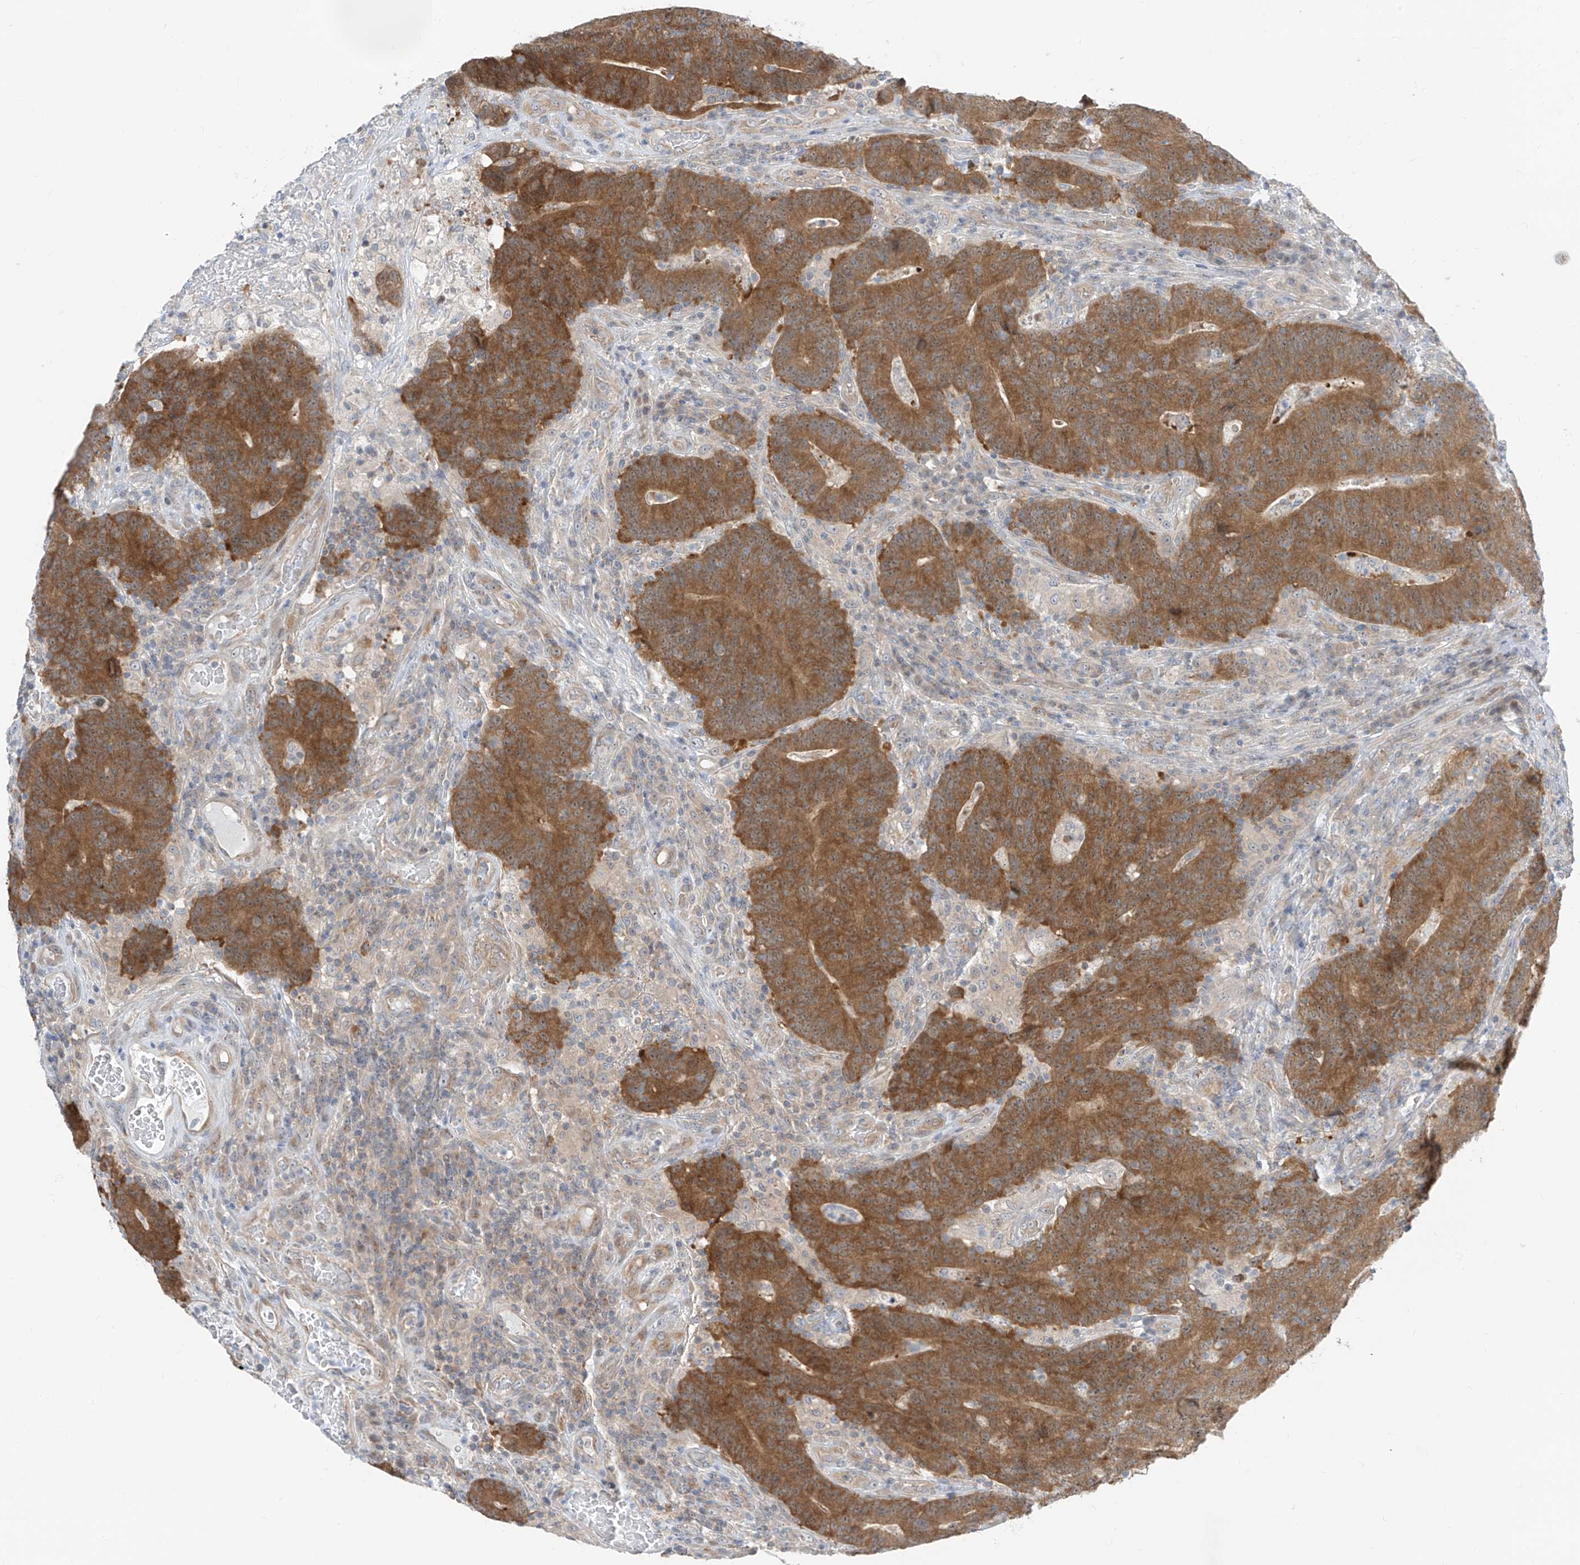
{"staining": {"intensity": "strong", "quantity": ">75%", "location": "cytoplasmic/membranous"}, "tissue": "colorectal cancer", "cell_type": "Tumor cells", "image_type": "cancer", "snomed": [{"axis": "morphology", "description": "Normal tissue, NOS"}, {"axis": "morphology", "description": "Adenocarcinoma, NOS"}, {"axis": "topography", "description": "Colon"}], "caption": "IHC image of colorectal adenocarcinoma stained for a protein (brown), which demonstrates high levels of strong cytoplasmic/membranous positivity in approximately >75% of tumor cells.", "gene": "TTC38", "patient": {"sex": "female", "age": 75}}